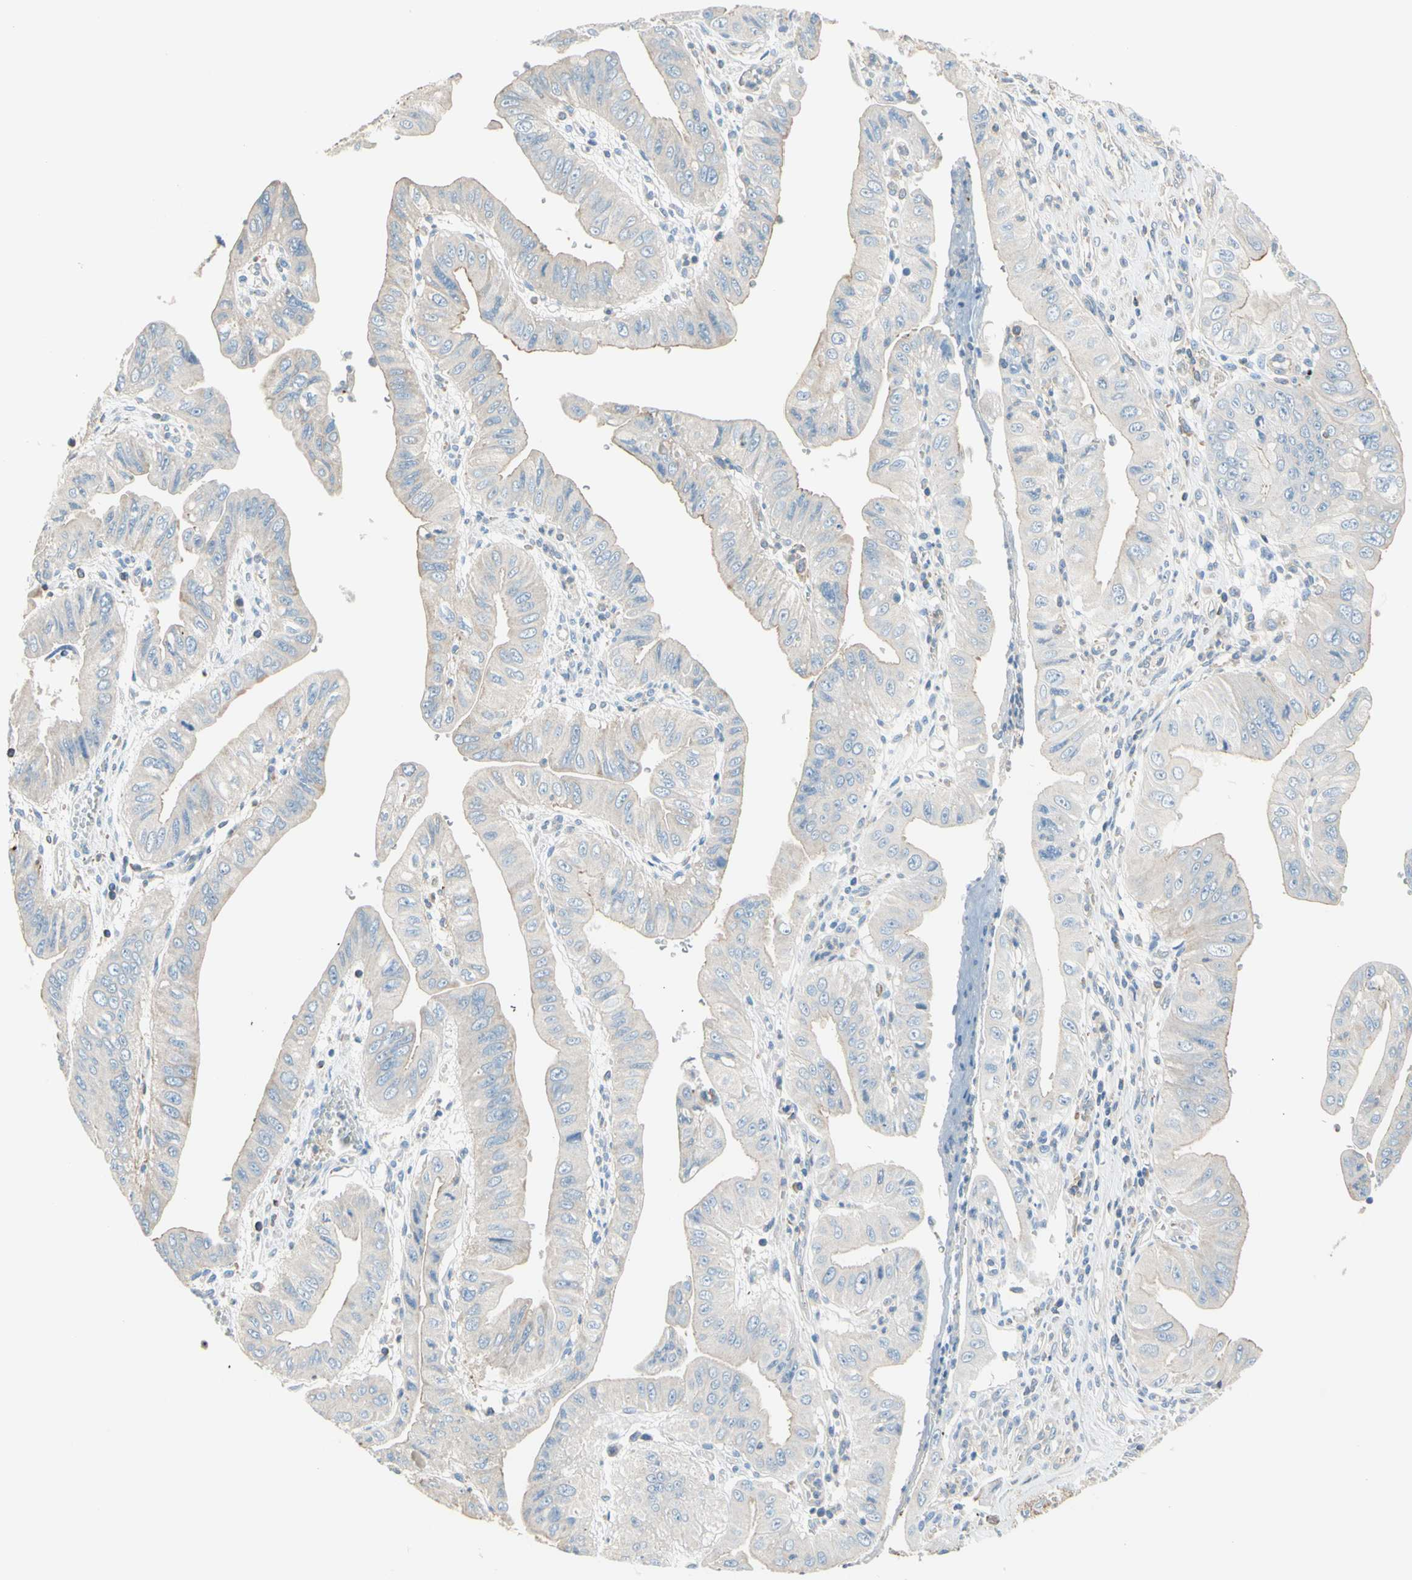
{"staining": {"intensity": "weak", "quantity": "25%-75%", "location": "cytoplasmic/membranous"}, "tissue": "pancreatic cancer", "cell_type": "Tumor cells", "image_type": "cancer", "snomed": [{"axis": "morphology", "description": "Normal tissue, NOS"}, {"axis": "topography", "description": "Lymph node"}], "caption": "About 25%-75% of tumor cells in pancreatic cancer exhibit weak cytoplasmic/membranous protein staining as visualized by brown immunohistochemical staining.", "gene": "SEMA4C", "patient": {"sex": "male", "age": 50}}